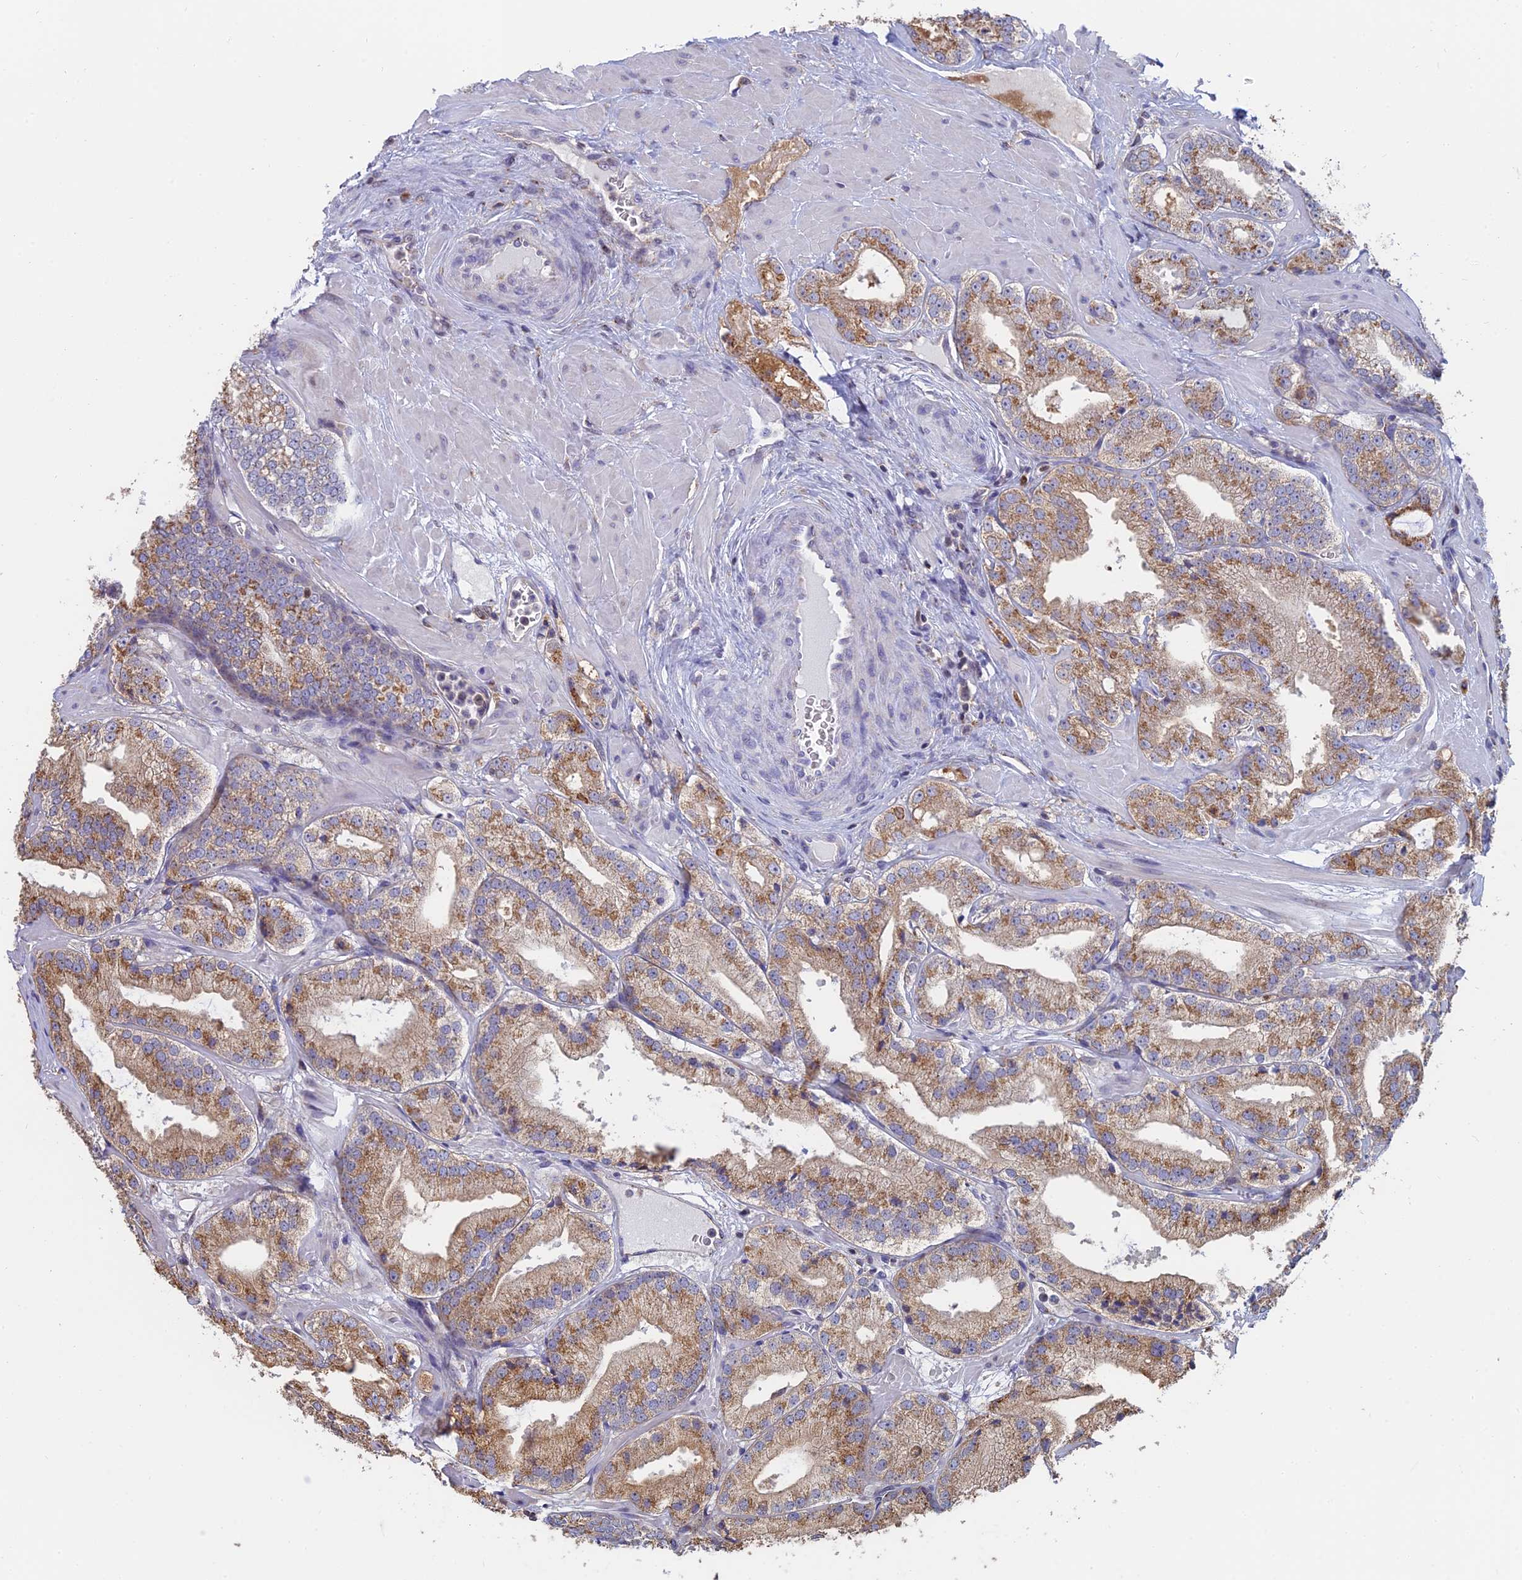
{"staining": {"intensity": "moderate", "quantity": ">75%", "location": "cytoplasmic/membranous"}, "tissue": "prostate cancer", "cell_type": "Tumor cells", "image_type": "cancer", "snomed": [{"axis": "morphology", "description": "Adenocarcinoma, Low grade"}, {"axis": "topography", "description": "Prostate"}], "caption": "Immunohistochemistry (DAB (3,3'-diaminobenzidine)) staining of prostate cancer exhibits moderate cytoplasmic/membranous protein staining in about >75% of tumor cells. The protein of interest is shown in brown color, while the nuclei are stained blue.", "gene": "HS2ST1", "patient": {"sex": "male", "age": 60}}